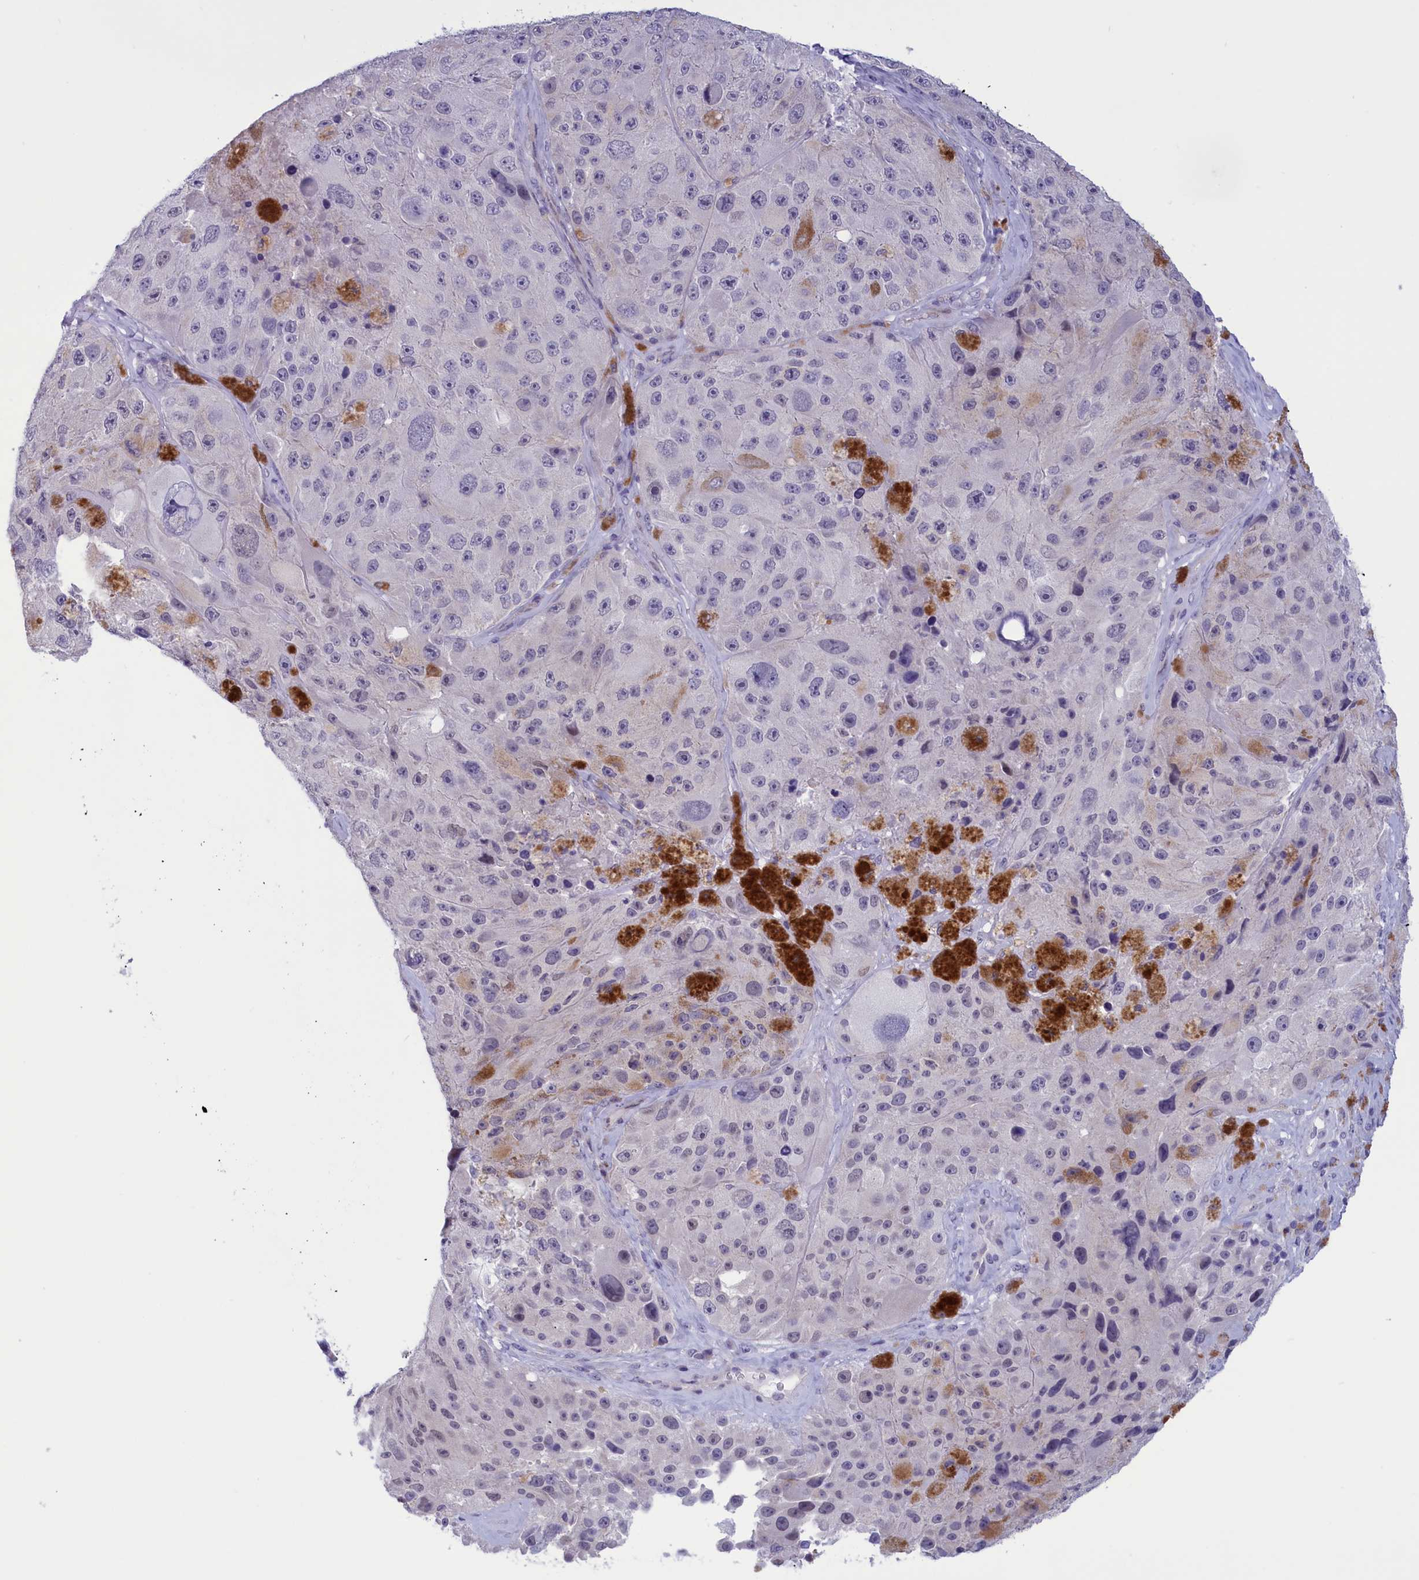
{"staining": {"intensity": "negative", "quantity": "none", "location": "none"}, "tissue": "melanoma", "cell_type": "Tumor cells", "image_type": "cancer", "snomed": [{"axis": "morphology", "description": "Malignant melanoma, Metastatic site"}, {"axis": "topography", "description": "Lymph node"}], "caption": "Immunohistochemistry image of human melanoma stained for a protein (brown), which reveals no expression in tumor cells.", "gene": "ELOA2", "patient": {"sex": "male", "age": 62}}